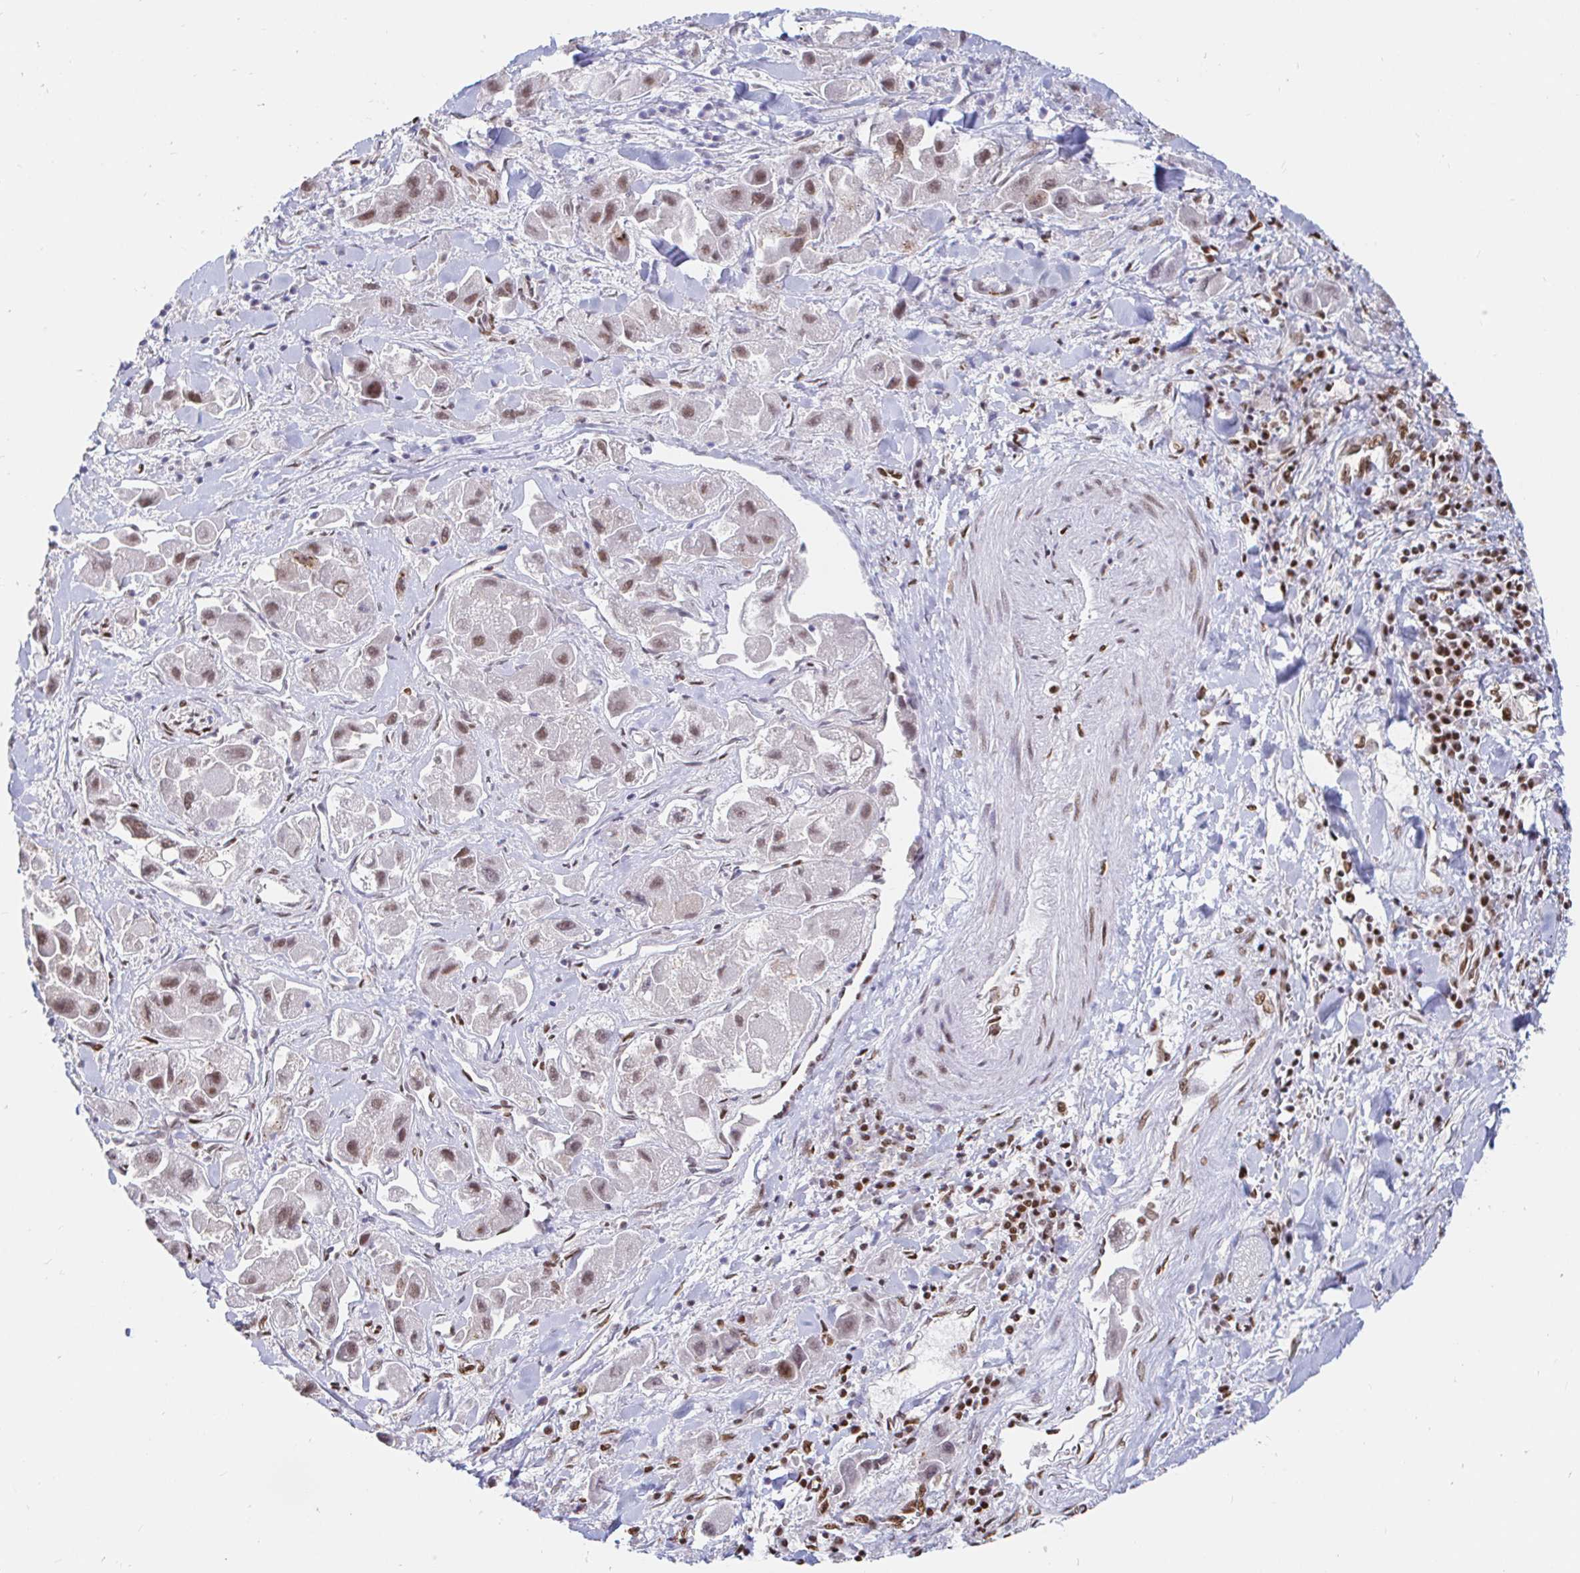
{"staining": {"intensity": "weak", "quantity": "25%-75%", "location": "nuclear"}, "tissue": "liver cancer", "cell_type": "Tumor cells", "image_type": "cancer", "snomed": [{"axis": "morphology", "description": "Carcinoma, Hepatocellular, NOS"}, {"axis": "topography", "description": "Liver"}], "caption": "Liver cancer (hepatocellular carcinoma) tissue reveals weak nuclear staining in about 25%-75% of tumor cells", "gene": "RBMX", "patient": {"sex": "male", "age": 24}}